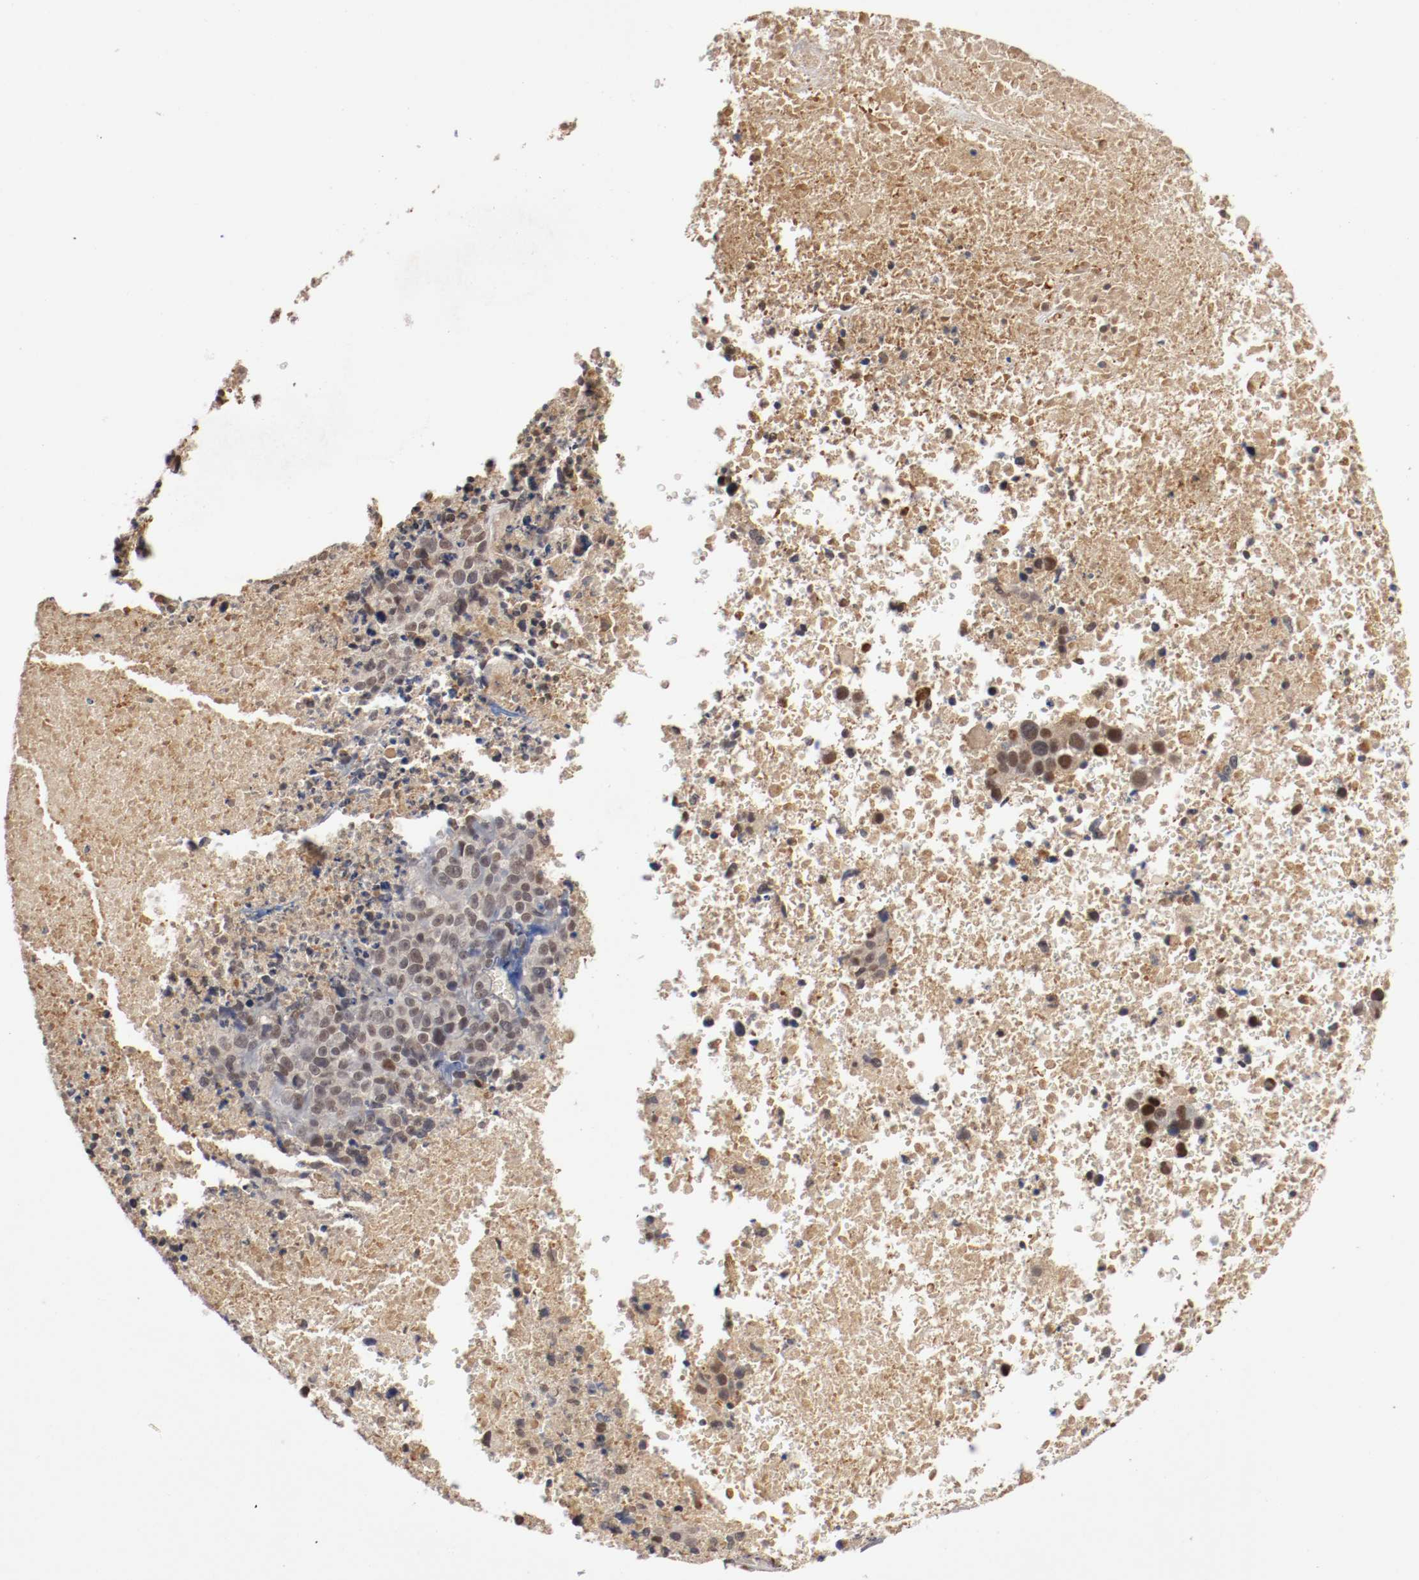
{"staining": {"intensity": "weak", "quantity": ">75%", "location": "nuclear"}, "tissue": "melanoma", "cell_type": "Tumor cells", "image_type": "cancer", "snomed": [{"axis": "morphology", "description": "Malignant melanoma, Metastatic site"}, {"axis": "topography", "description": "Cerebral cortex"}], "caption": "Human malignant melanoma (metastatic site) stained with a protein marker displays weak staining in tumor cells.", "gene": "DNMT3B", "patient": {"sex": "female", "age": 52}}